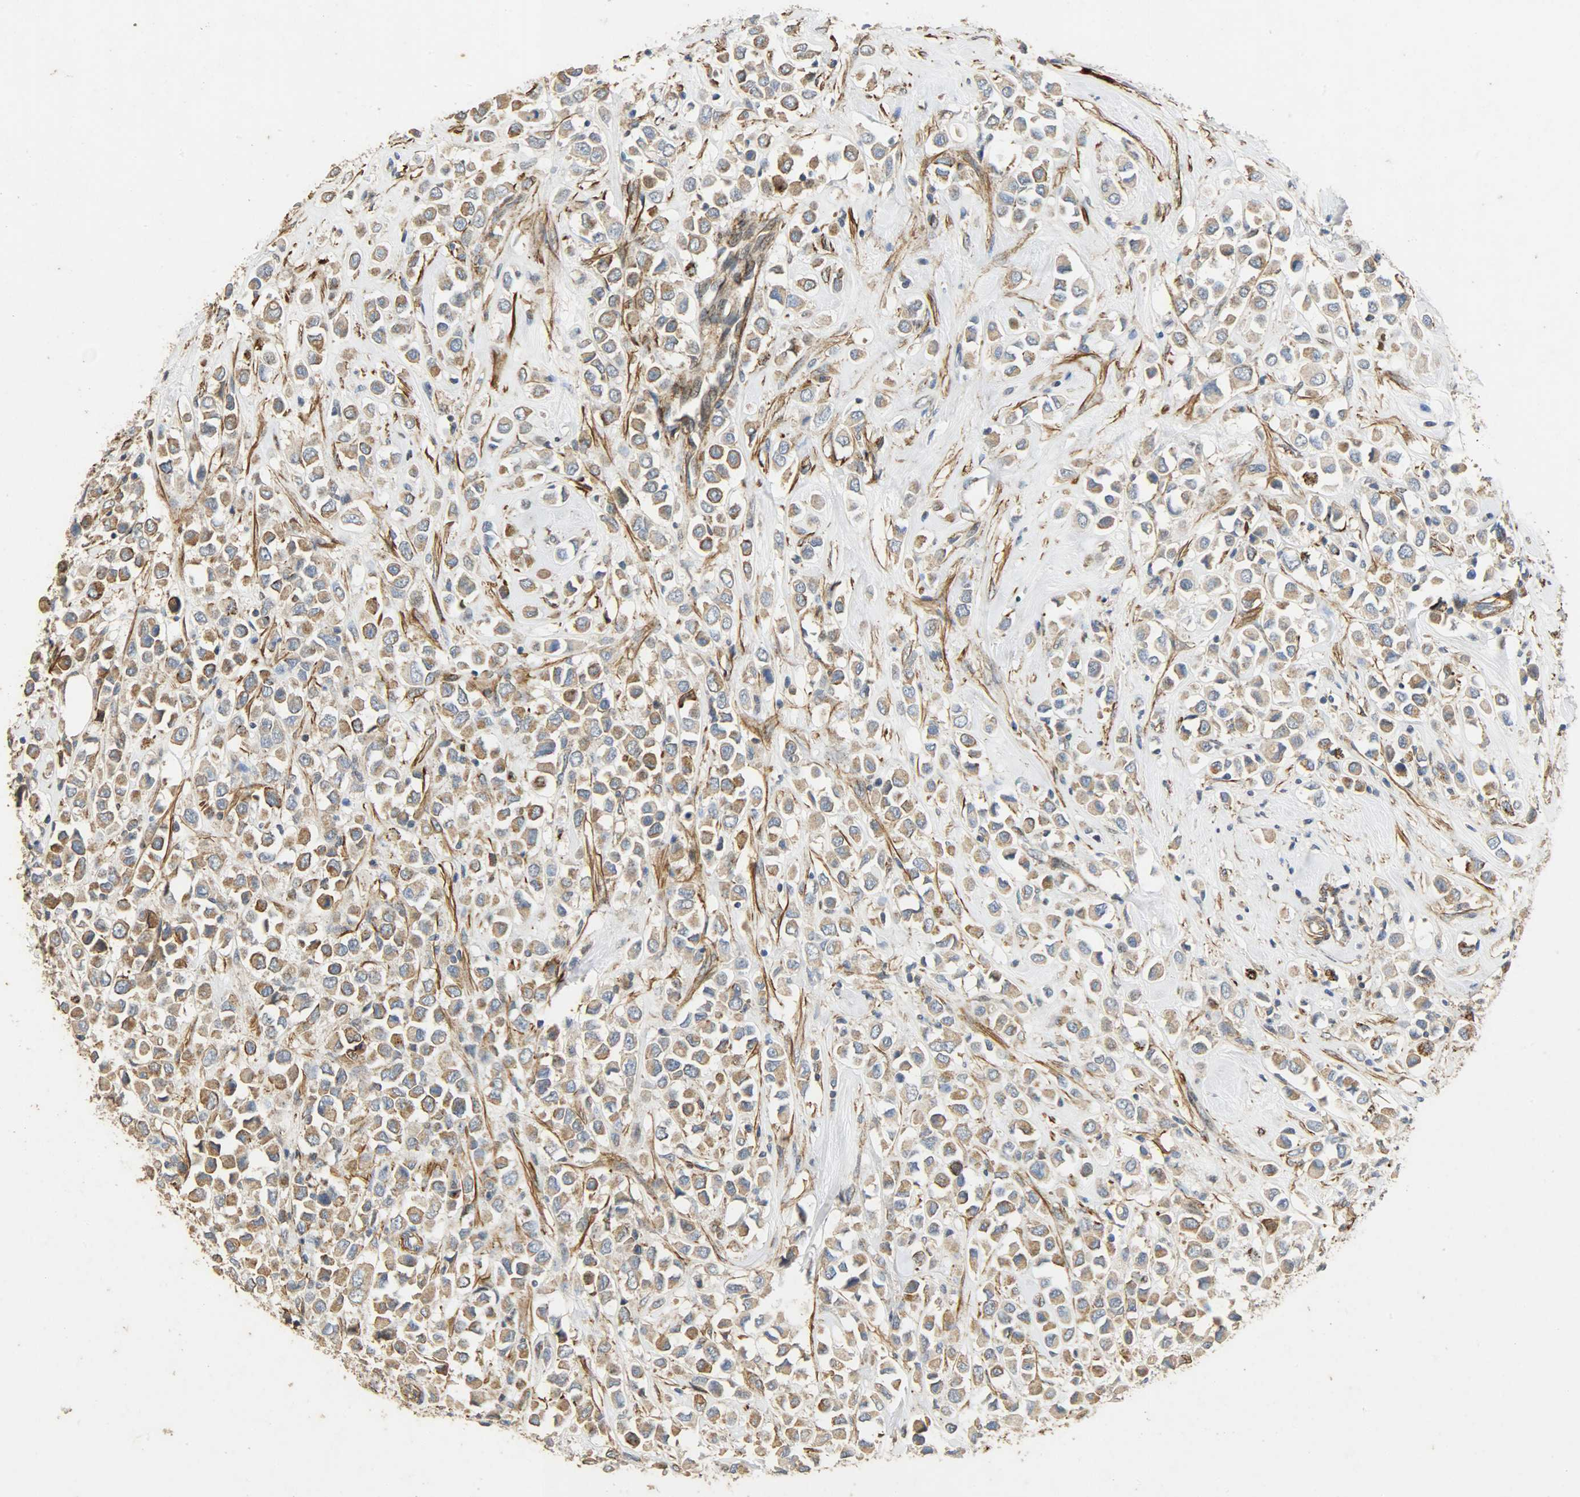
{"staining": {"intensity": "weak", "quantity": ">75%", "location": "cytoplasmic/membranous"}, "tissue": "breast cancer", "cell_type": "Tumor cells", "image_type": "cancer", "snomed": [{"axis": "morphology", "description": "Duct carcinoma"}, {"axis": "topography", "description": "Breast"}], "caption": "Protein staining of breast cancer (invasive ductal carcinoma) tissue demonstrates weak cytoplasmic/membranous expression in approximately >75% of tumor cells. (DAB IHC, brown staining for protein, blue staining for nuclei).", "gene": "TPM4", "patient": {"sex": "female", "age": 61}}